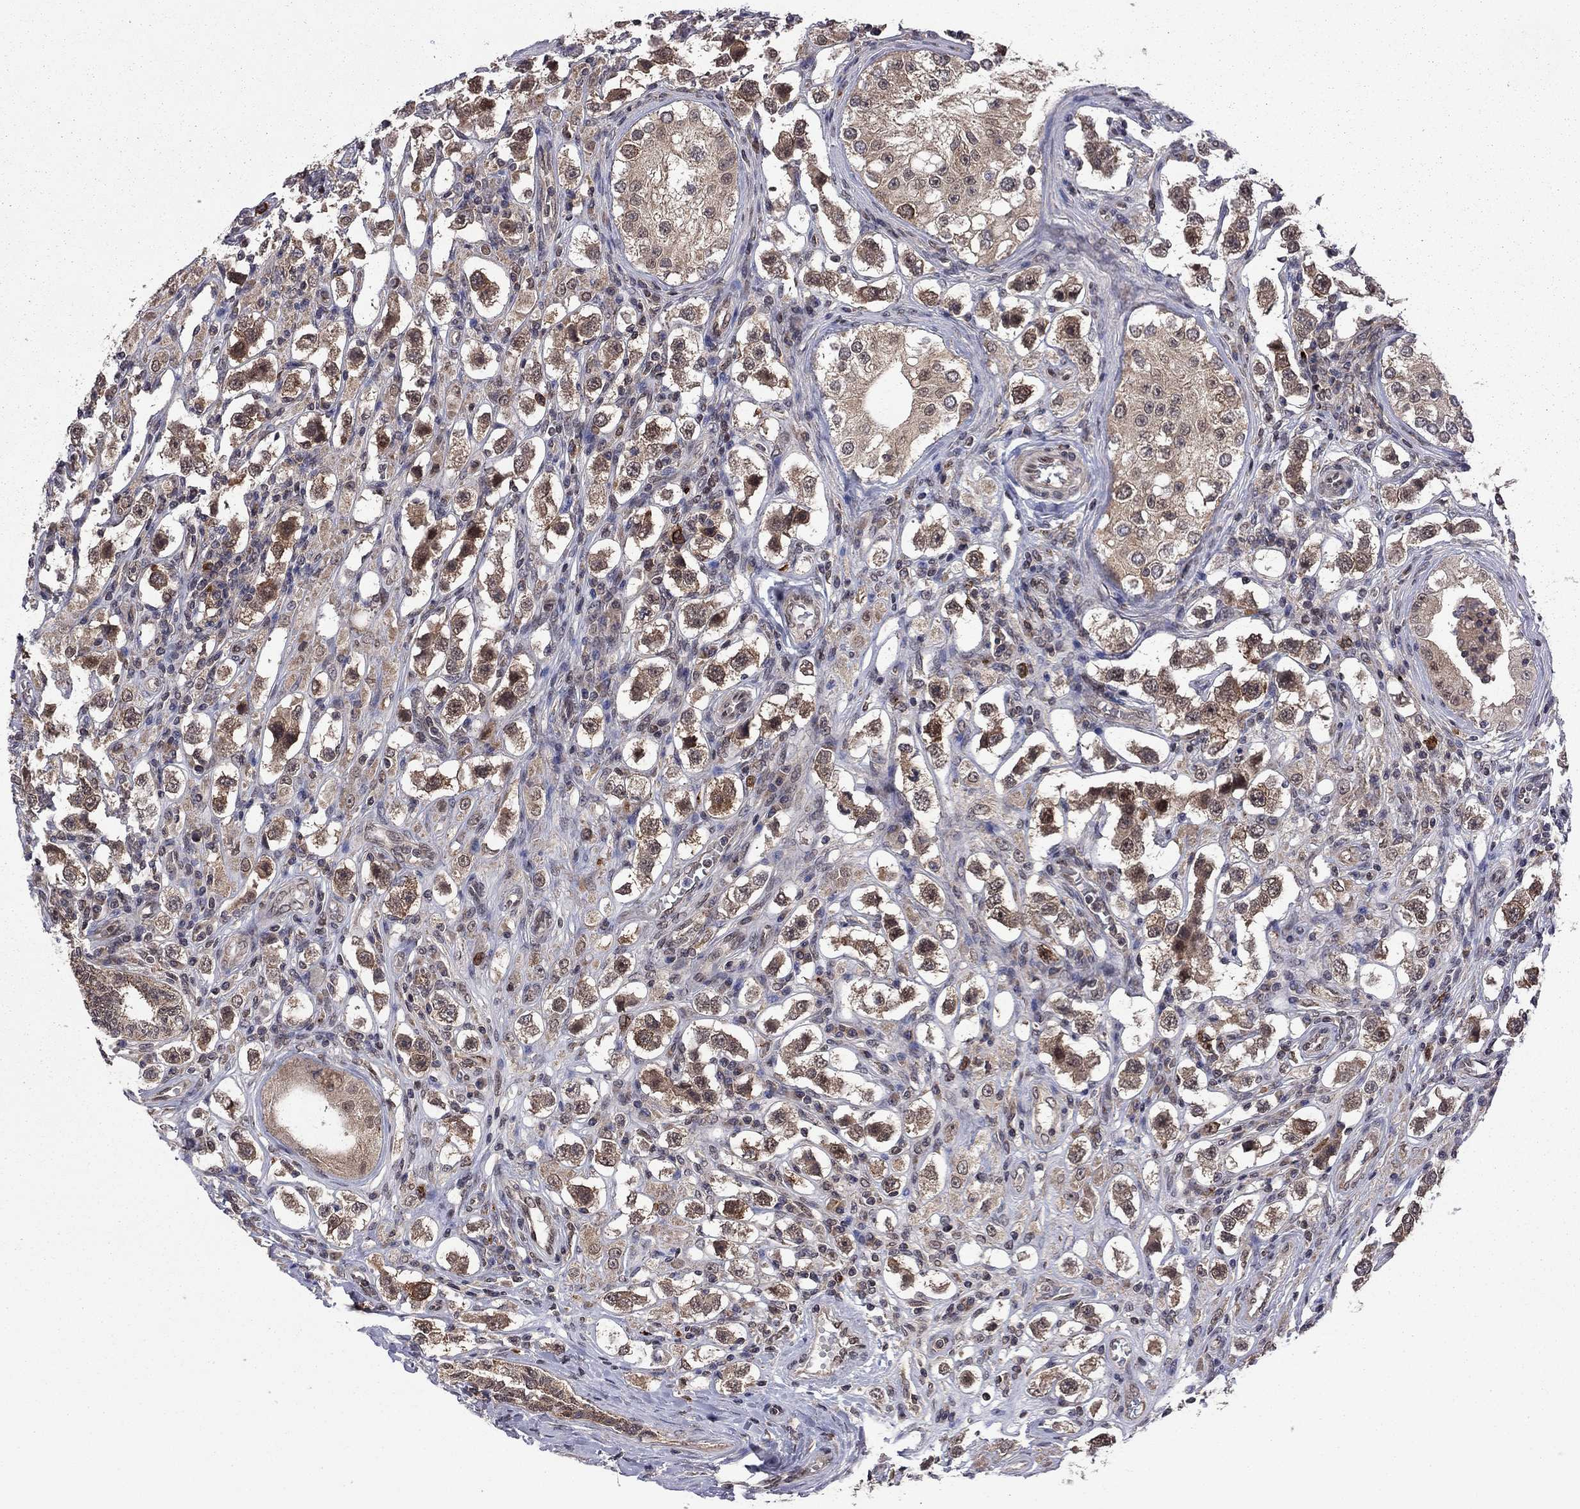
{"staining": {"intensity": "moderate", "quantity": ">75%", "location": "cytoplasmic/membranous"}, "tissue": "testis cancer", "cell_type": "Tumor cells", "image_type": "cancer", "snomed": [{"axis": "morphology", "description": "Seminoma, NOS"}, {"axis": "topography", "description": "Testis"}], "caption": "Immunohistochemical staining of testis cancer demonstrates medium levels of moderate cytoplasmic/membranous expression in approximately >75% of tumor cells.", "gene": "GPAA1", "patient": {"sex": "male", "age": 37}}